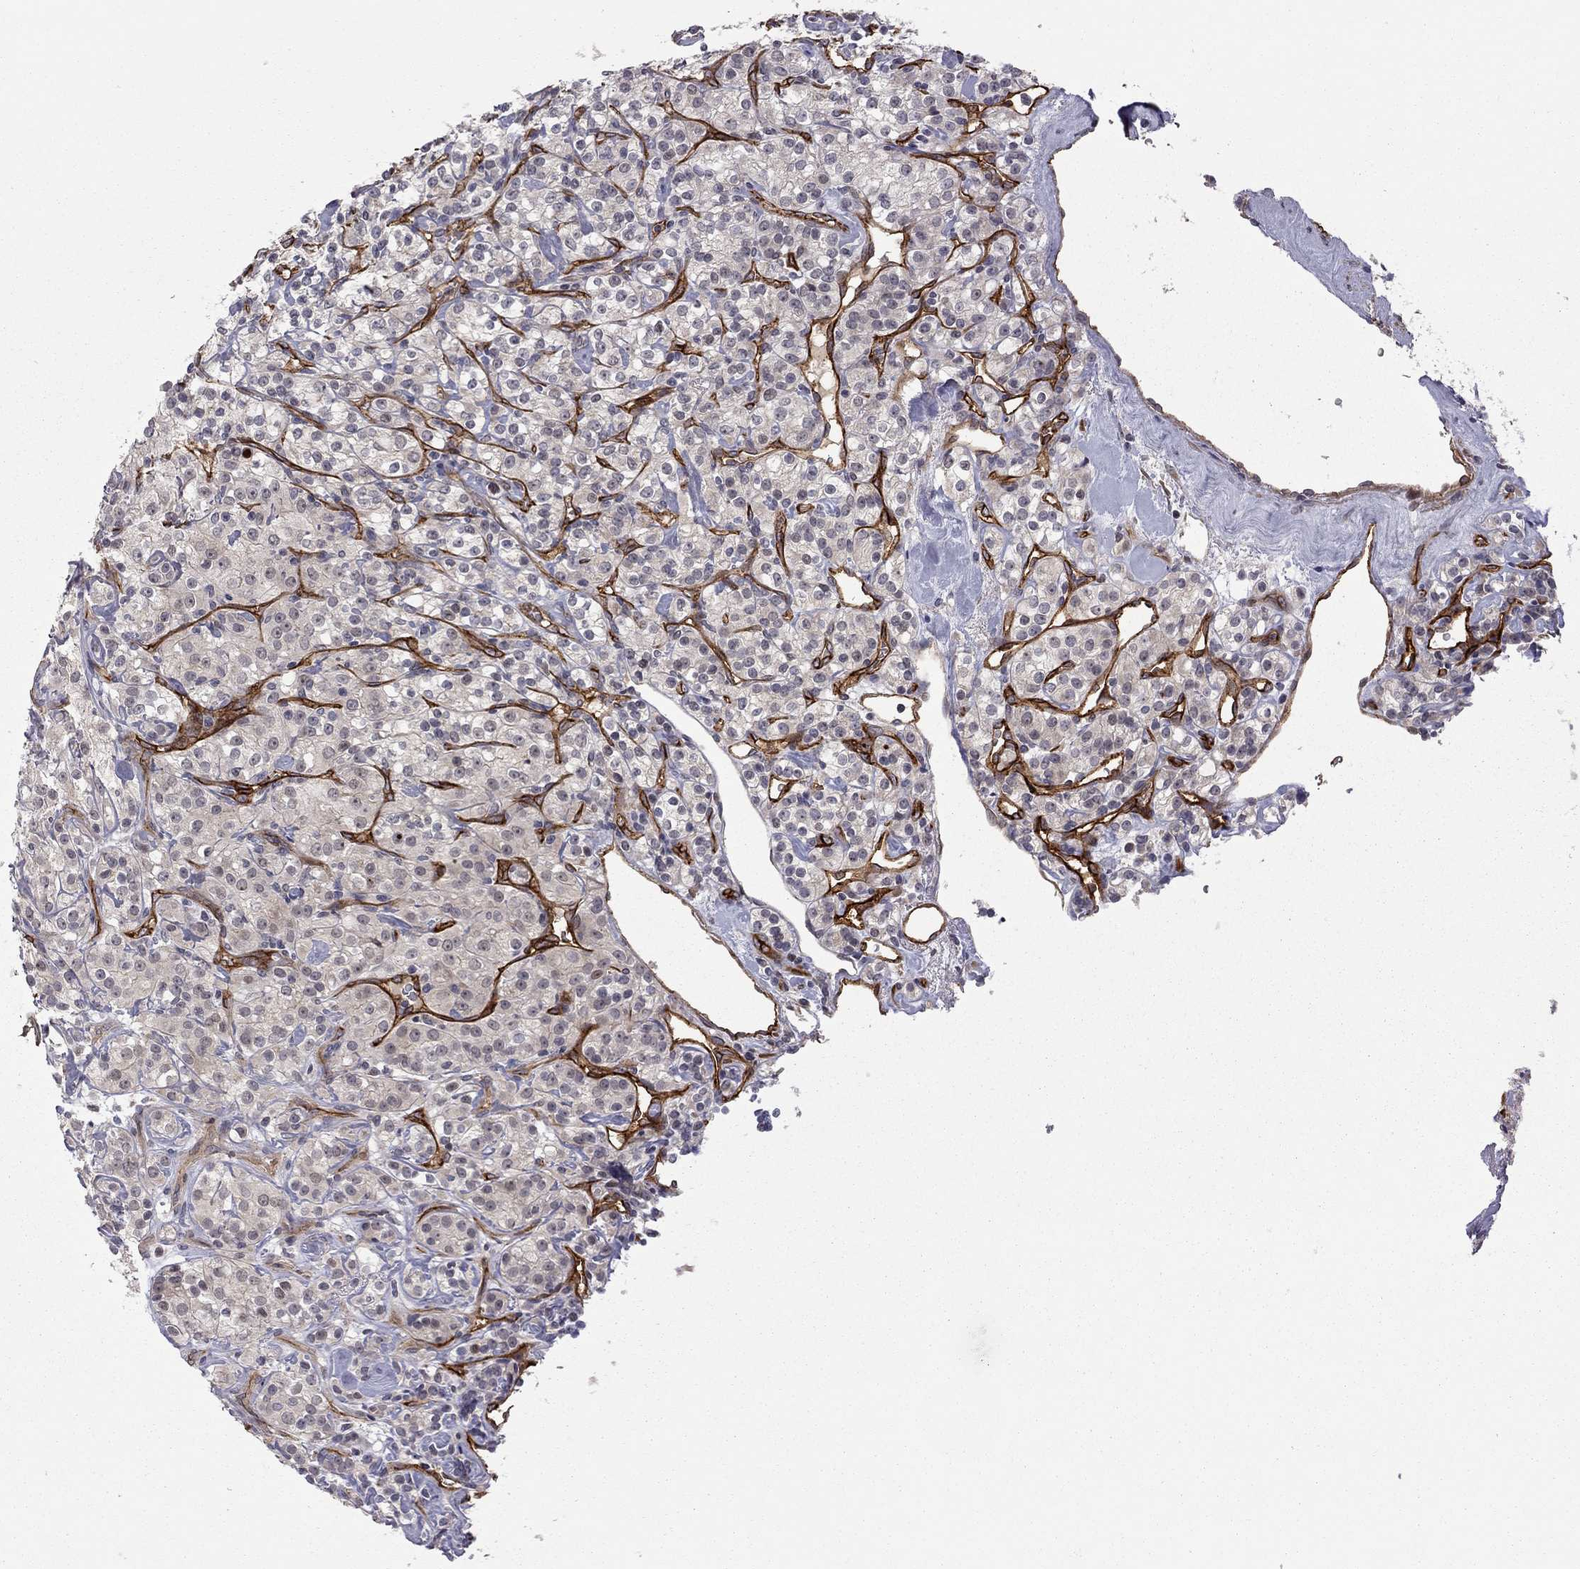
{"staining": {"intensity": "negative", "quantity": "none", "location": "none"}, "tissue": "renal cancer", "cell_type": "Tumor cells", "image_type": "cancer", "snomed": [{"axis": "morphology", "description": "Adenocarcinoma, NOS"}, {"axis": "topography", "description": "Kidney"}], "caption": "Micrograph shows no protein staining in tumor cells of adenocarcinoma (renal) tissue.", "gene": "EXOC3L2", "patient": {"sex": "male", "age": 77}}